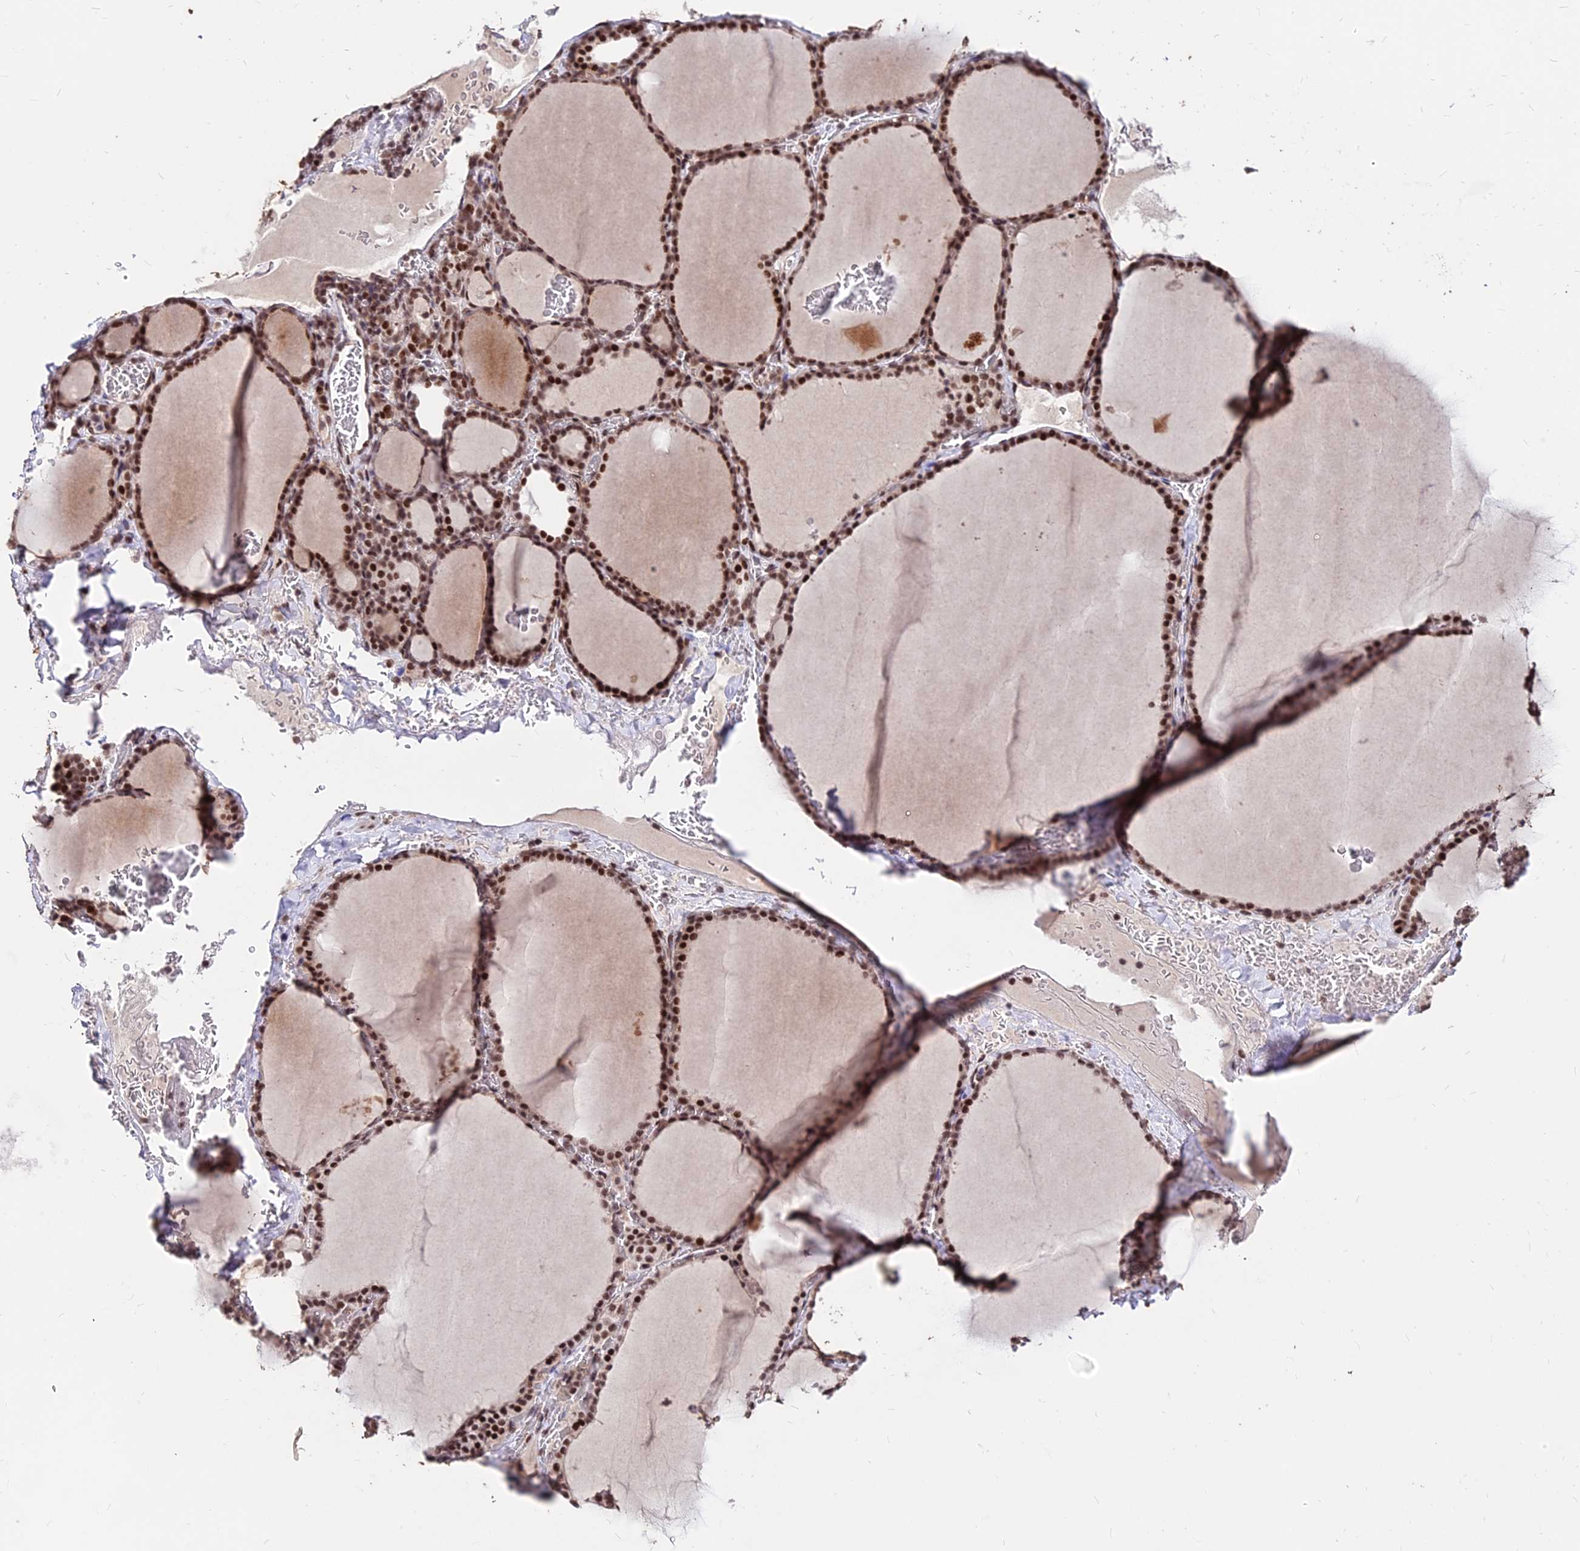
{"staining": {"intensity": "strong", "quantity": ">75%", "location": "nuclear"}, "tissue": "thyroid gland", "cell_type": "Glandular cells", "image_type": "normal", "snomed": [{"axis": "morphology", "description": "Normal tissue, NOS"}, {"axis": "topography", "description": "Thyroid gland"}], "caption": "Protein staining shows strong nuclear expression in approximately >75% of glandular cells in normal thyroid gland. (brown staining indicates protein expression, while blue staining denotes nuclei).", "gene": "ZBED4", "patient": {"sex": "female", "age": 39}}